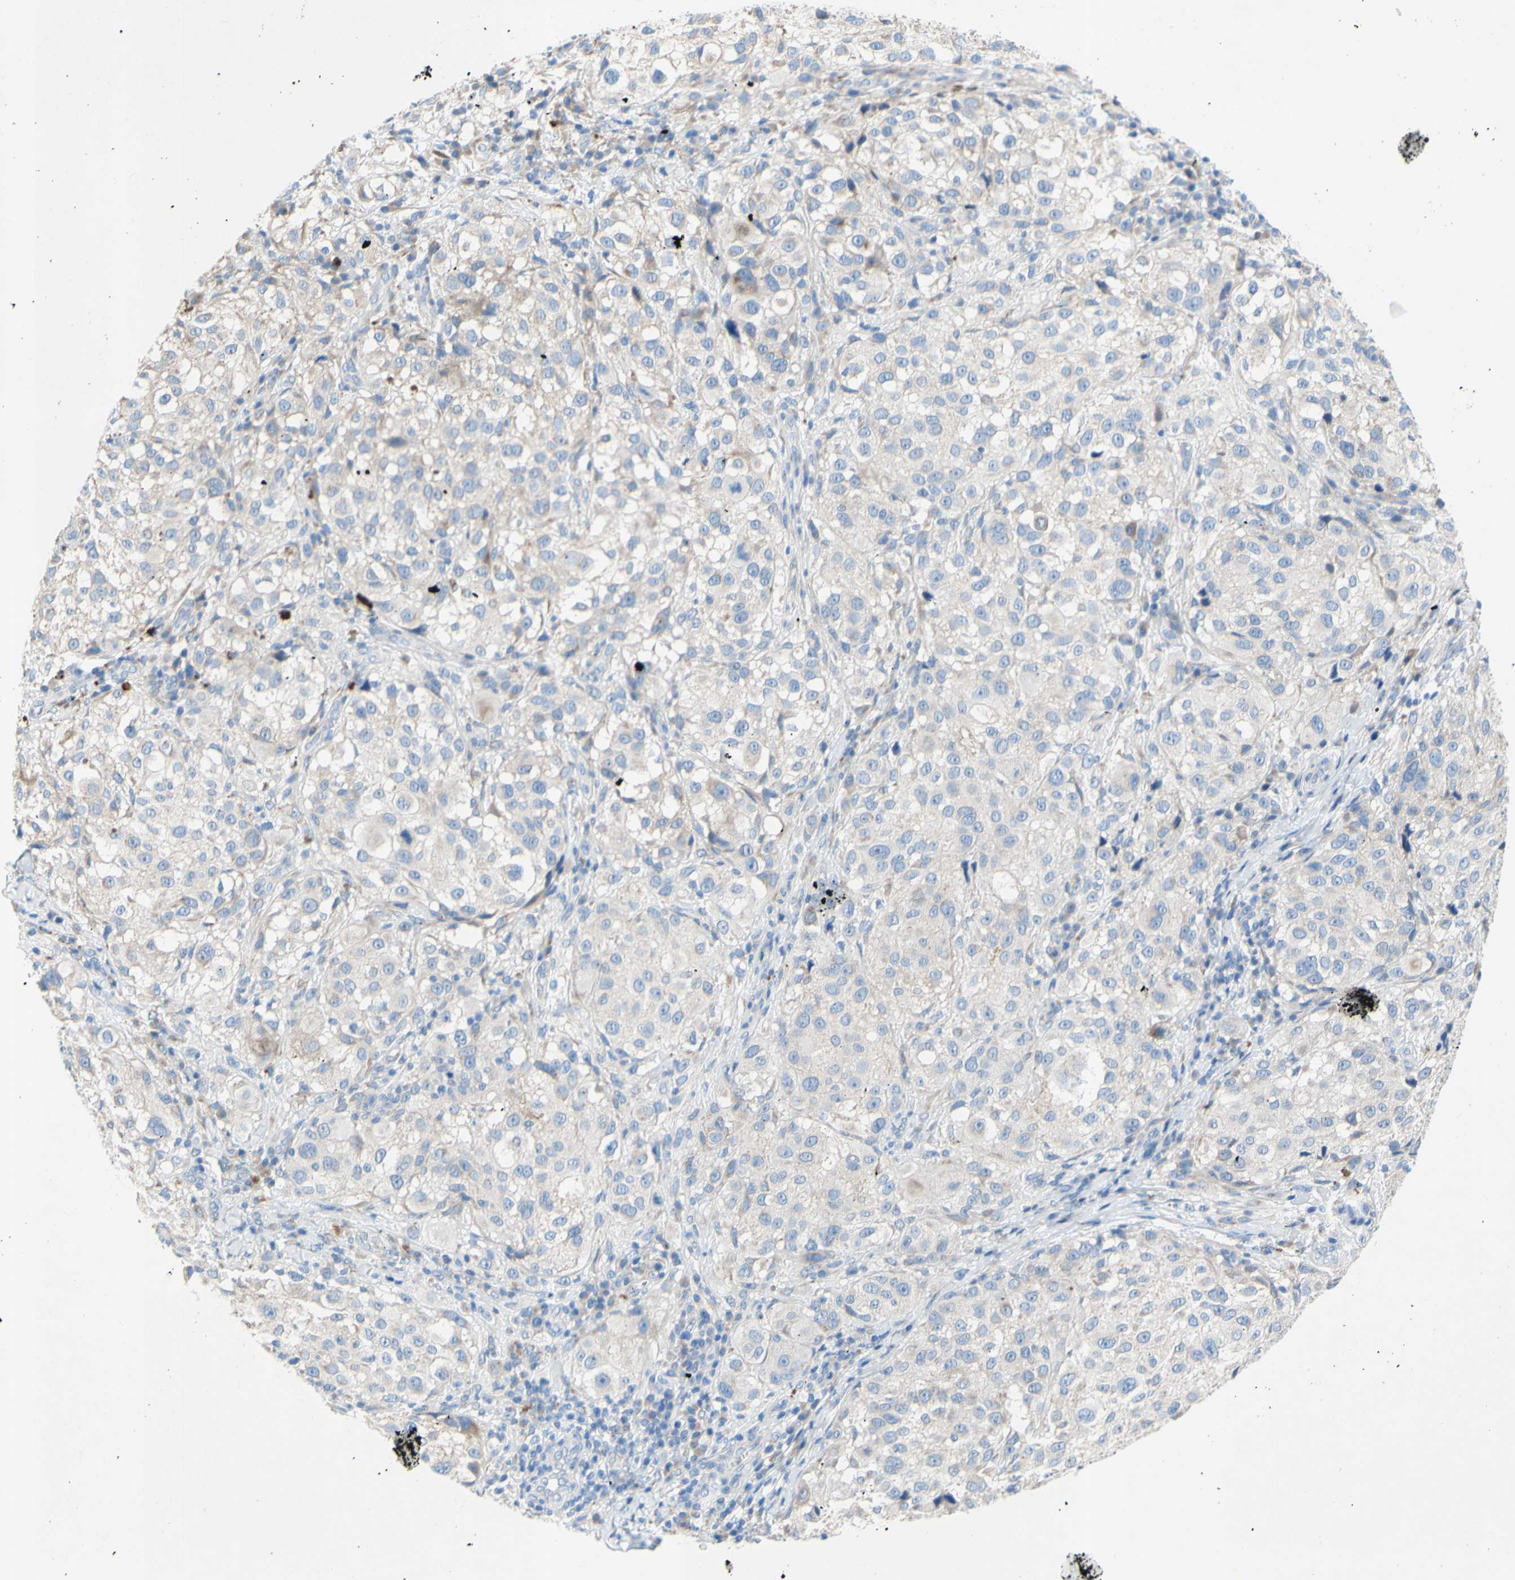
{"staining": {"intensity": "weak", "quantity": "<25%", "location": "cytoplasmic/membranous"}, "tissue": "melanoma", "cell_type": "Tumor cells", "image_type": "cancer", "snomed": [{"axis": "morphology", "description": "Necrosis, NOS"}, {"axis": "morphology", "description": "Malignant melanoma, NOS"}, {"axis": "topography", "description": "Skin"}], "caption": "This is an IHC histopathology image of malignant melanoma. There is no expression in tumor cells.", "gene": "TMIGD2", "patient": {"sex": "female", "age": 87}}